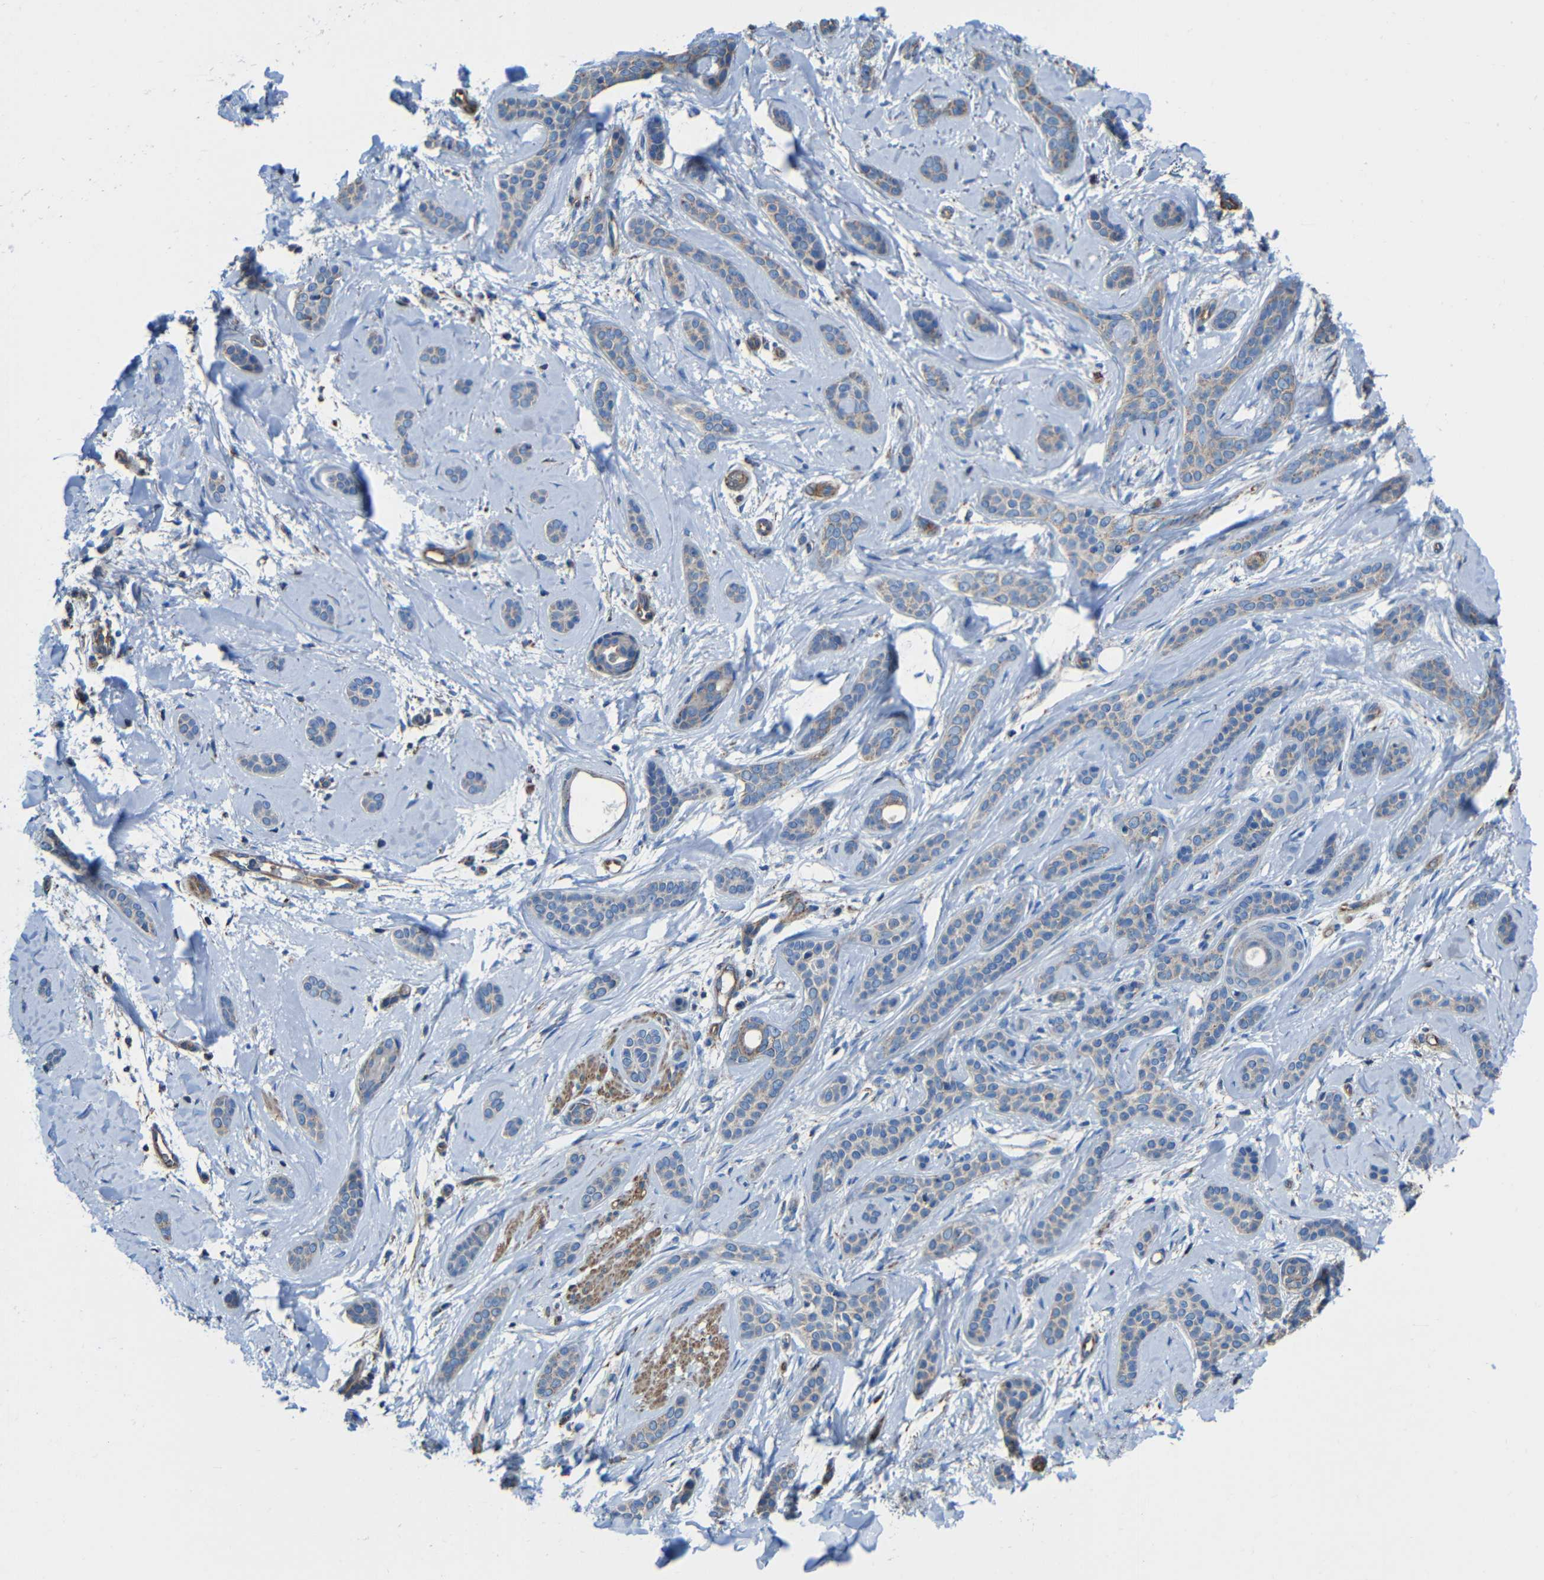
{"staining": {"intensity": "weak", "quantity": ">75%", "location": "cytoplasmic/membranous"}, "tissue": "skin cancer", "cell_type": "Tumor cells", "image_type": "cancer", "snomed": [{"axis": "morphology", "description": "Basal cell carcinoma"}, {"axis": "morphology", "description": "Adnexal tumor, benign"}, {"axis": "topography", "description": "Skin"}], "caption": "Immunohistochemistry (IHC) of human benign adnexal tumor (skin) displays low levels of weak cytoplasmic/membranous positivity in about >75% of tumor cells.", "gene": "INTS6L", "patient": {"sex": "female", "age": 42}}